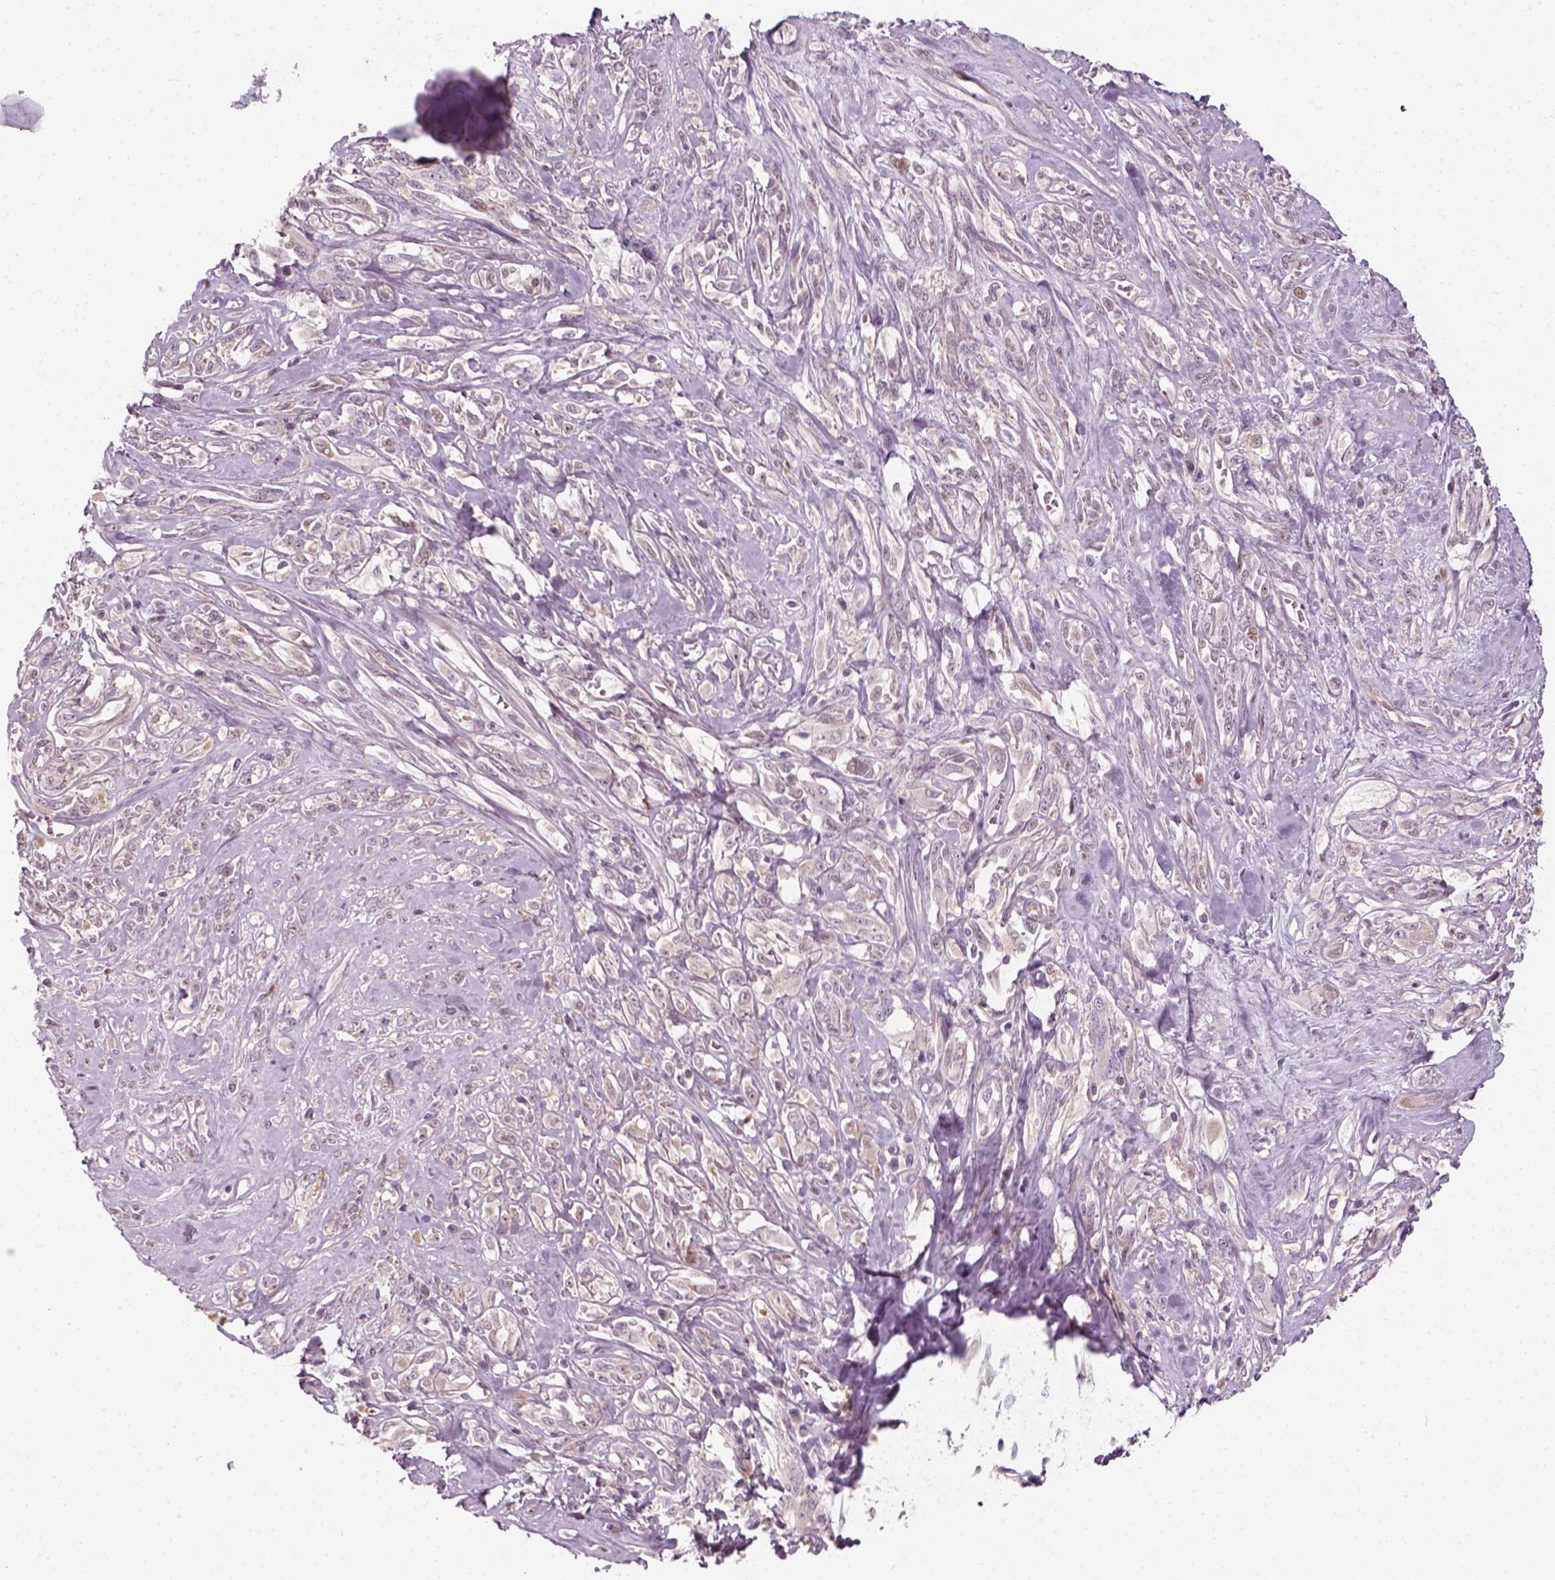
{"staining": {"intensity": "negative", "quantity": "none", "location": "none"}, "tissue": "melanoma", "cell_type": "Tumor cells", "image_type": "cancer", "snomed": [{"axis": "morphology", "description": "Malignant melanoma, NOS"}, {"axis": "topography", "description": "Skin"}], "caption": "Tumor cells are negative for brown protein staining in malignant melanoma.", "gene": "DNASE1L1", "patient": {"sex": "female", "age": 91}}